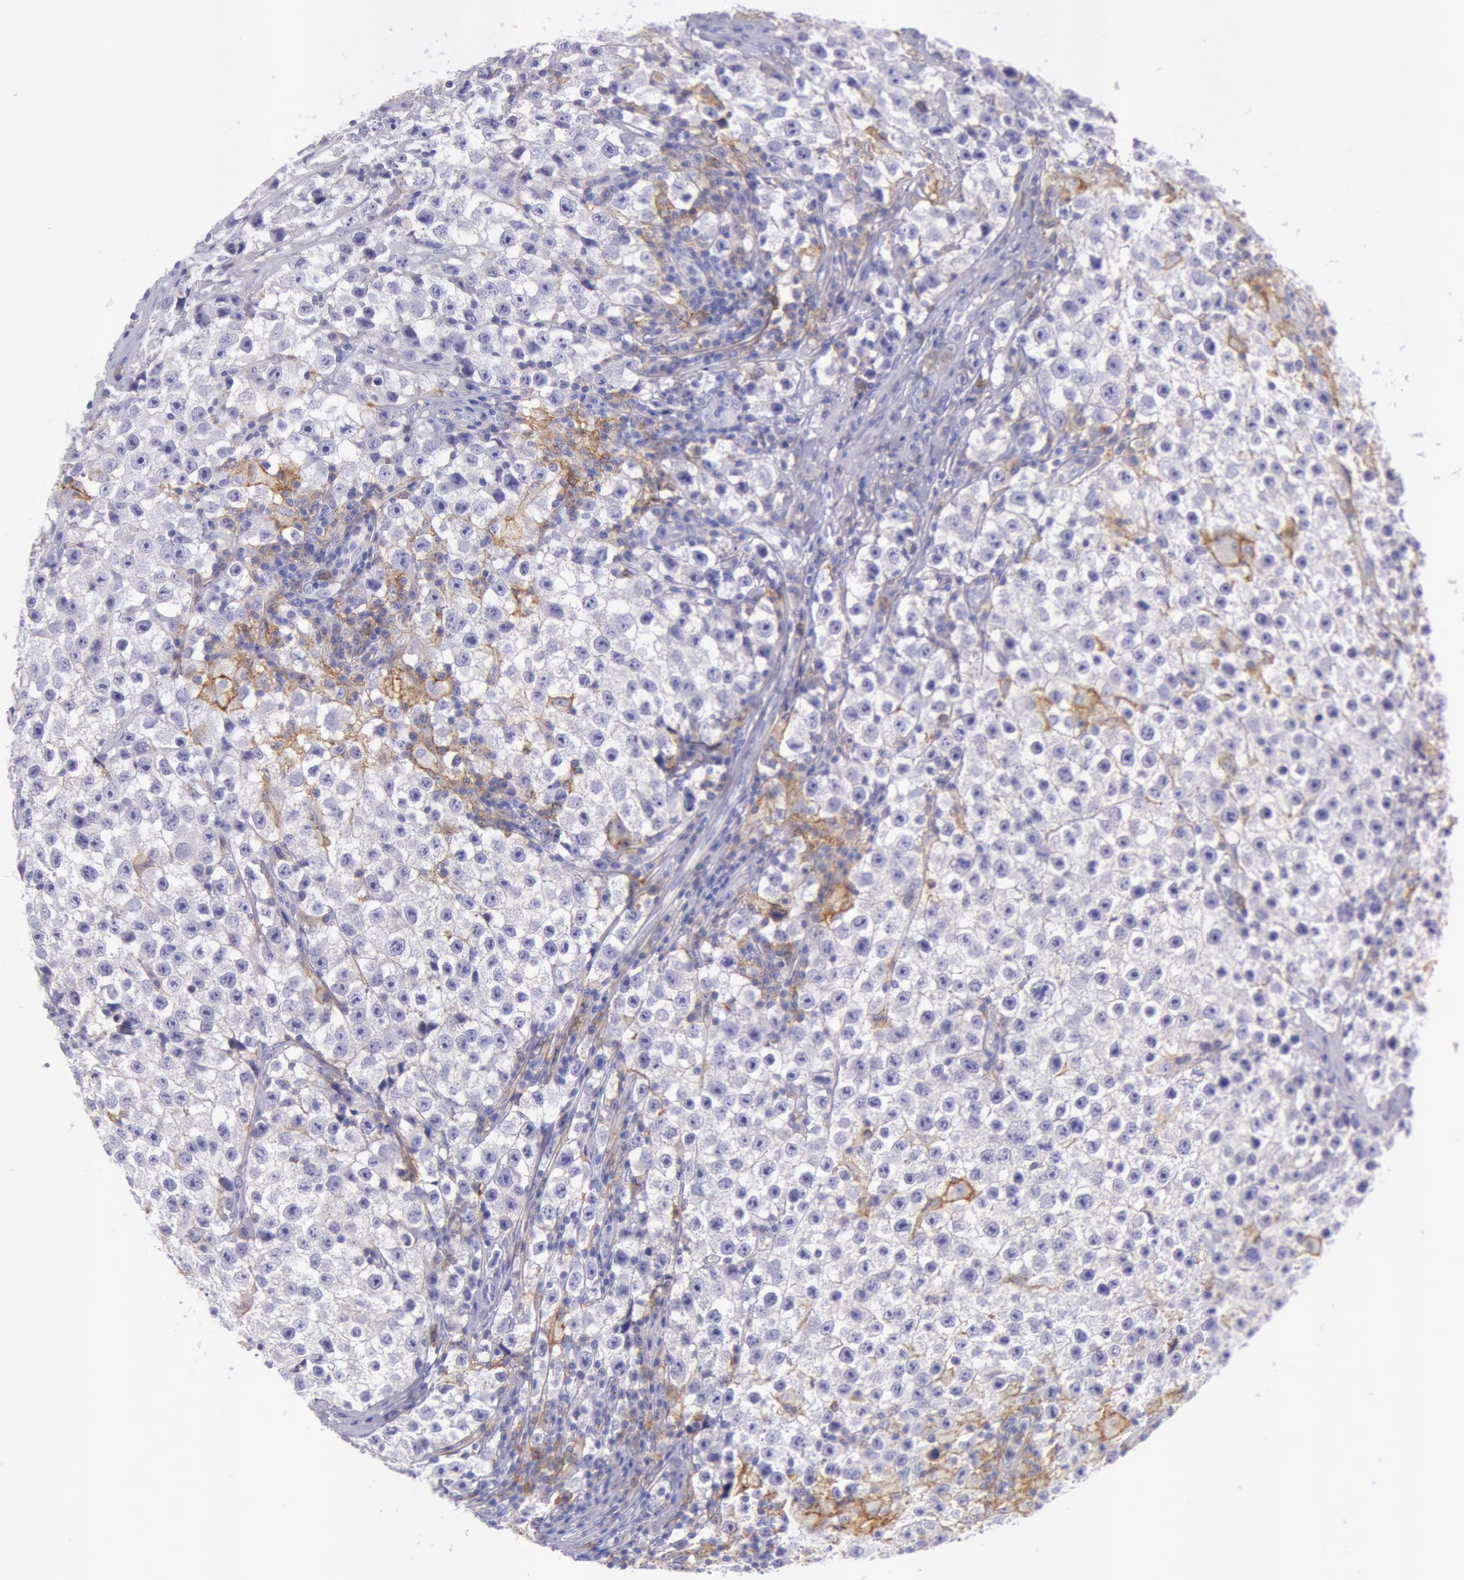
{"staining": {"intensity": "negative", "quantity": "none", "location": "none"}, "tissue": "testis cancer", "cell_type": "Tumor cells", "image_type": "cancer", "snomed": [{"axis": "morphology", "description": "Seminoma, NOS"}, {"axis": "topography", "description": "Testis"}], "caption": "High power microscopy image of an immunohistochemistry (IHC) histopathology image of seminoma (testis), revealing no significant staining in tumor cells.", "gene": "LYN", "patient": {"sex": "male", "age": 35}}